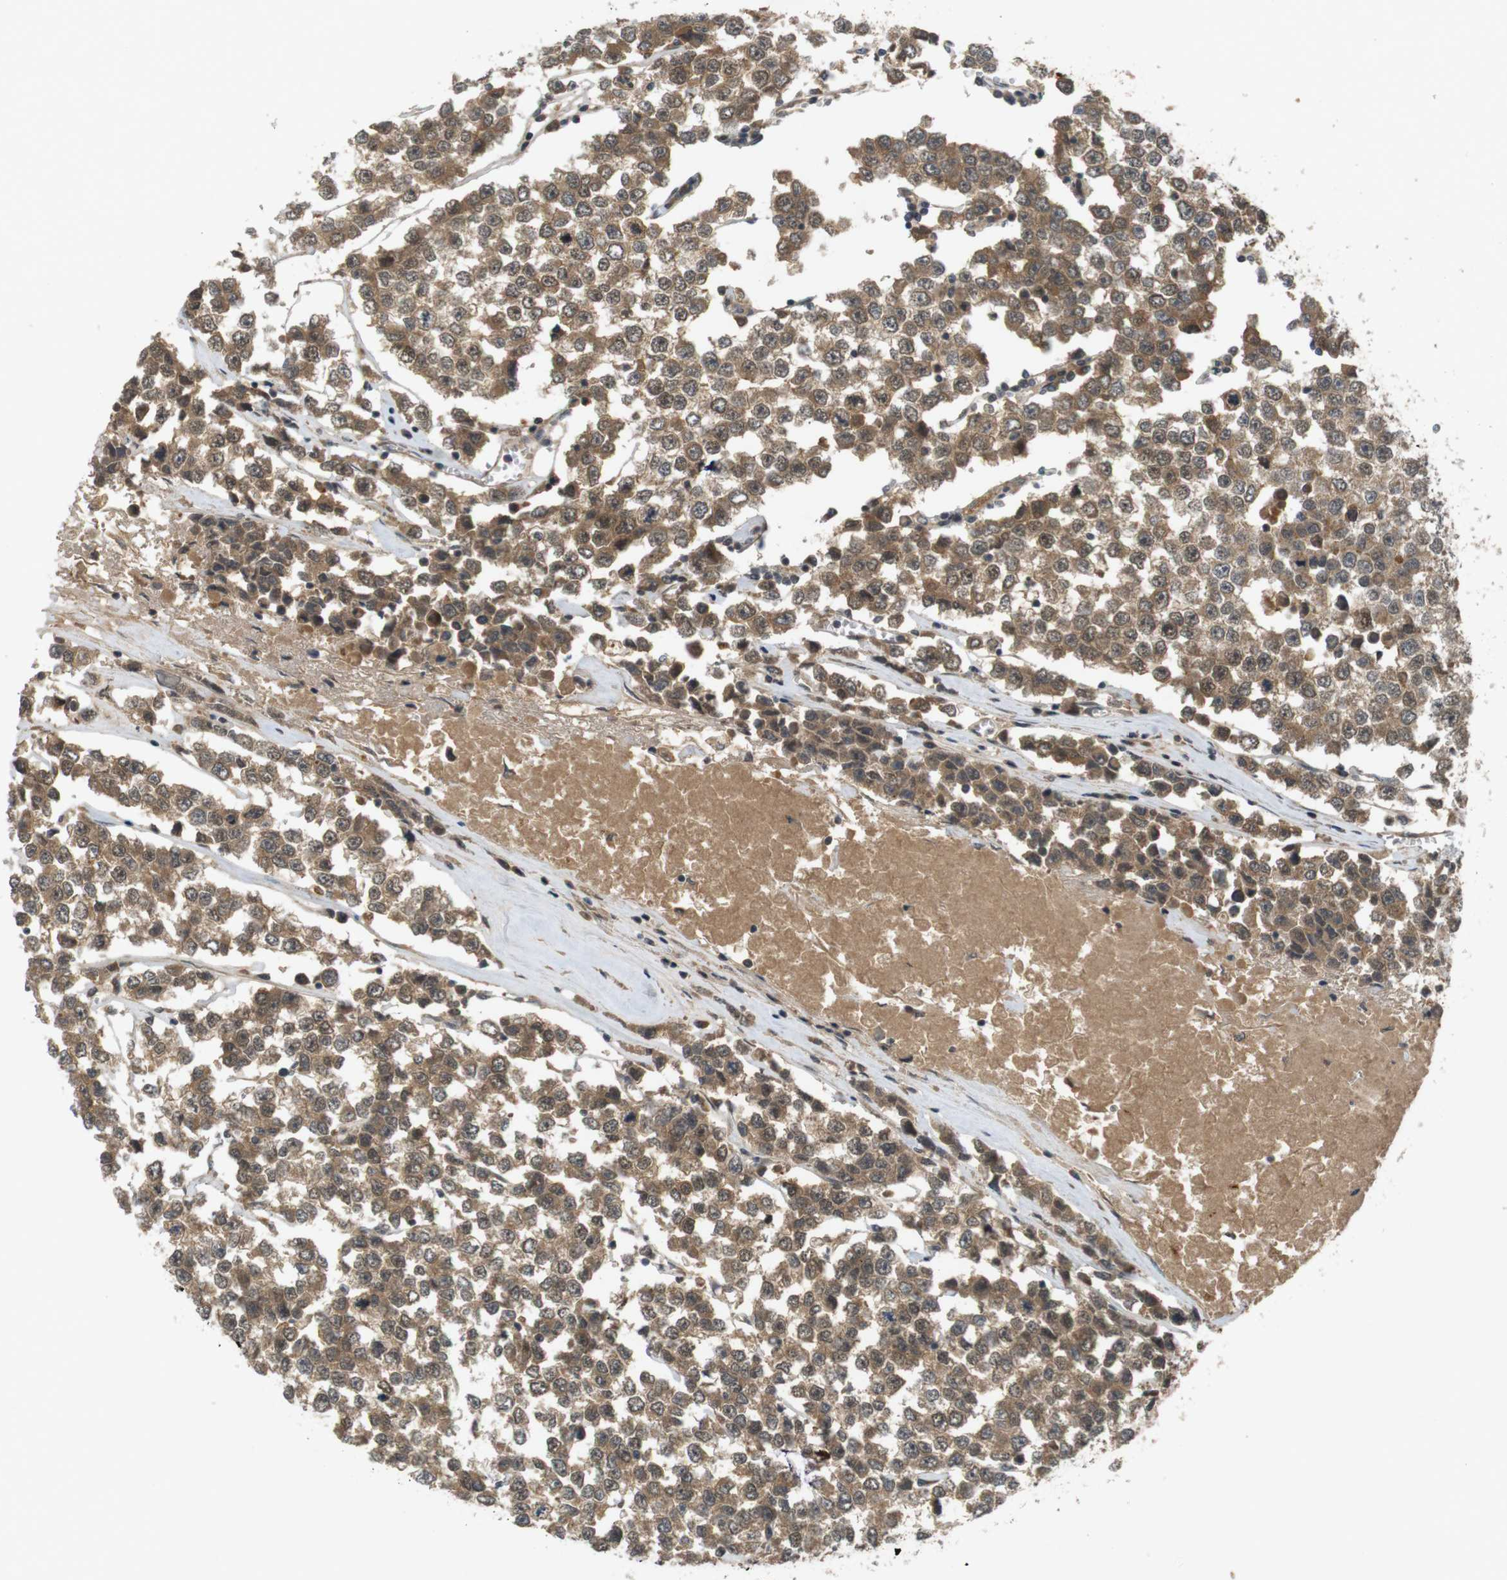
{"staining": {"intensity": "moderate", "quantity": ">75%", "location": "cytoplasmic/membranous"}, "tissue": "testis cancer", "cell_type": "Tumor cells", "image_type": "cancer", "snomed": [{"axis": "morphology", "description": "Seminoma, NOS"}, {"axis": "morphology", "description": "Carcinoma, Embryonal, NOS"}, {"axis": "topography", "description": "Testis"}], "caption": "Protein positivity by immunohistochemistry (IHC) shows moderate cytoplasmic/membranous positivity in about >75% of tumor cells in testis cancer.", "gene": "NFKBIE", "patient": {"sex": "male", "age": 52}}